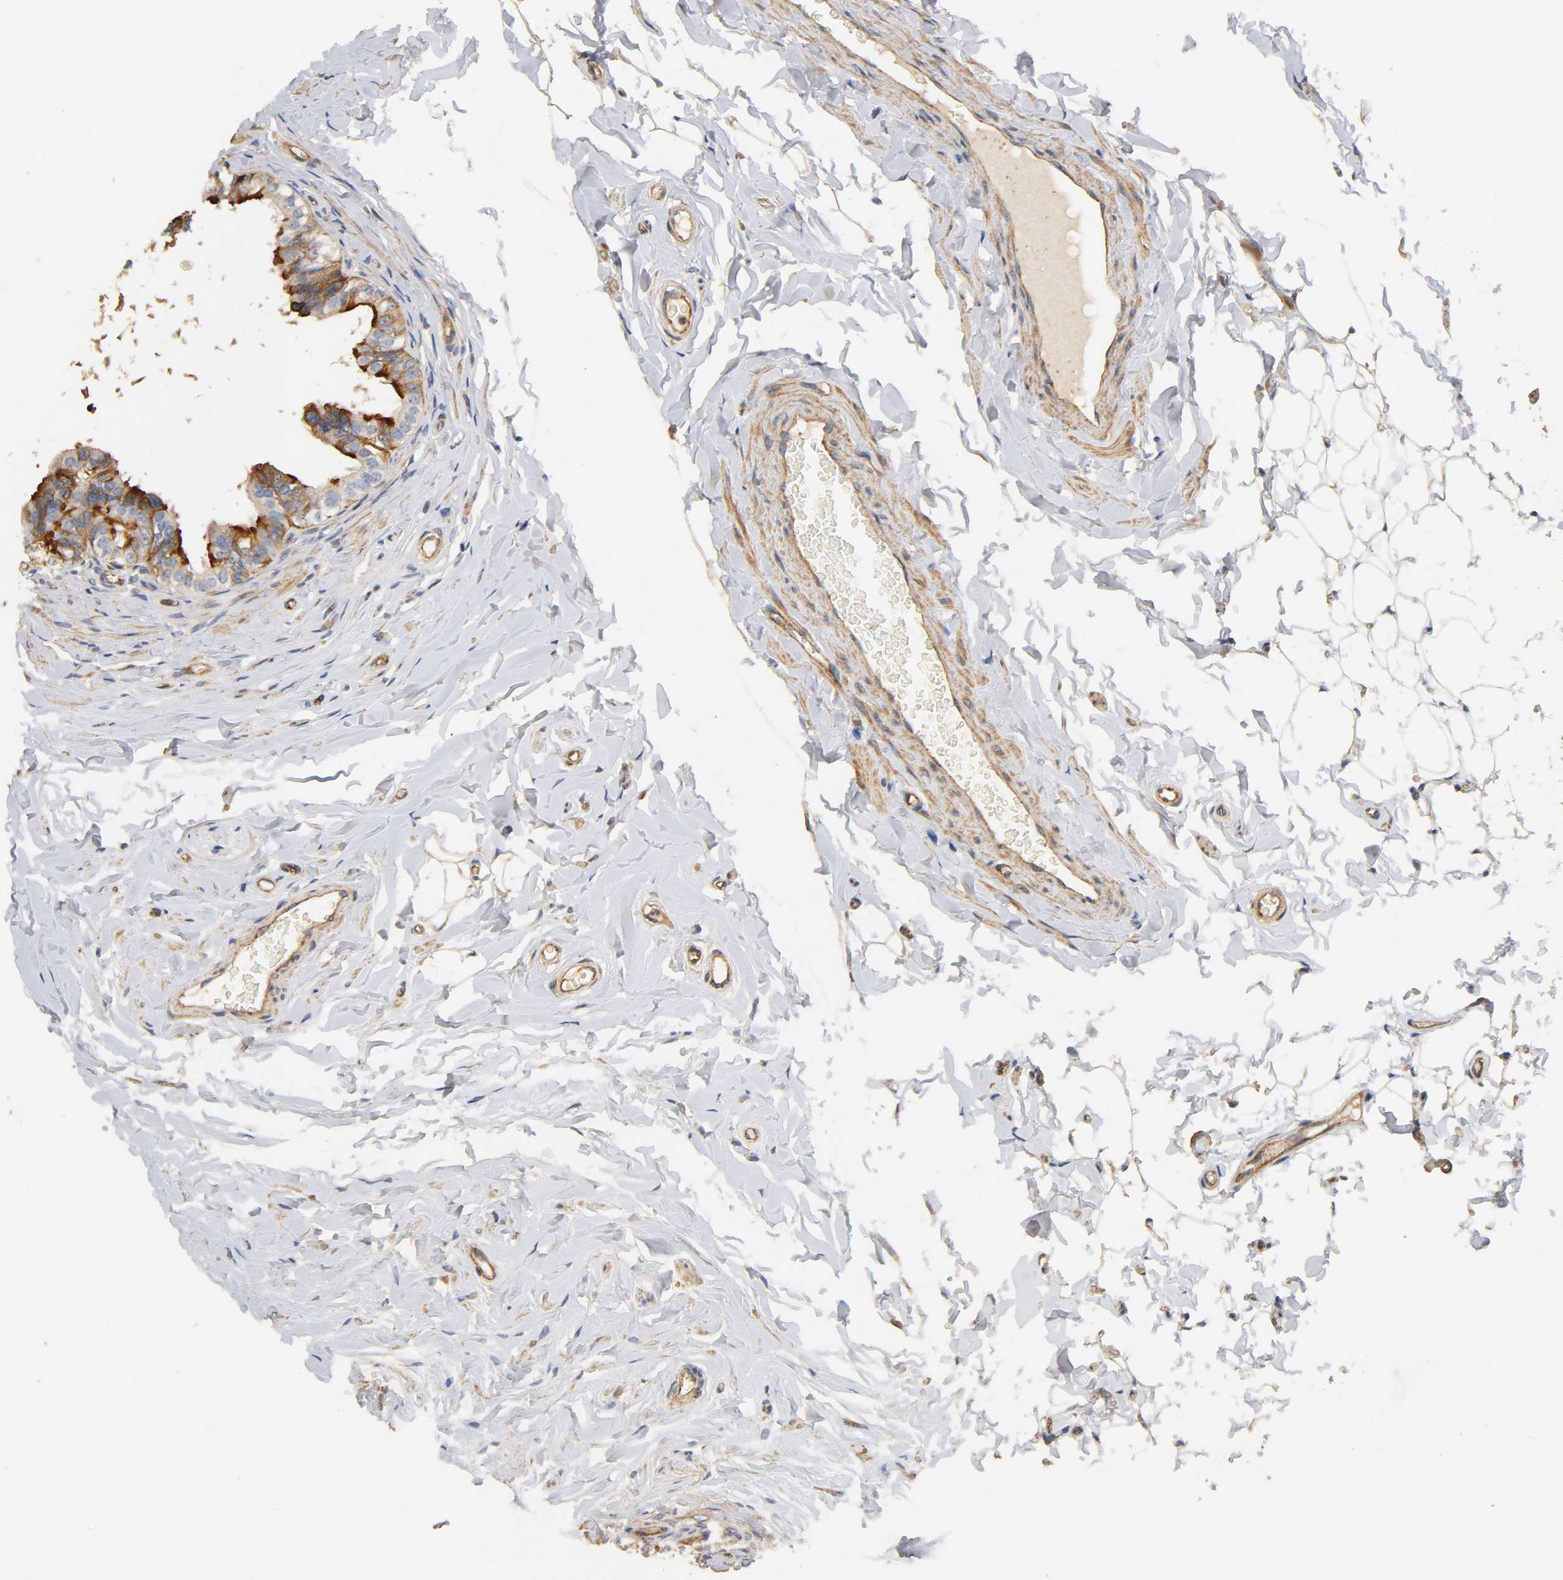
{"staining": {"intensity": "strong", "quantity": "25%-75%", "location": "cytoplasmic/membranous"}, "tissue": "epididymis", "cell_type": "Glandular cells", "image_type": "normal", "snomed": [{"axis": "morphology", "description": "Normal tissue, NOS"}, {"axis": "topography", "description": "Epididymis"}], "caption": "A histopathology image of human epididymis stained for a protein shows strong cytoplasmic/membranous brown staining in glandular cells.", "gene": "IFITM2", "patient": {"sex": "male", "age": 26}}